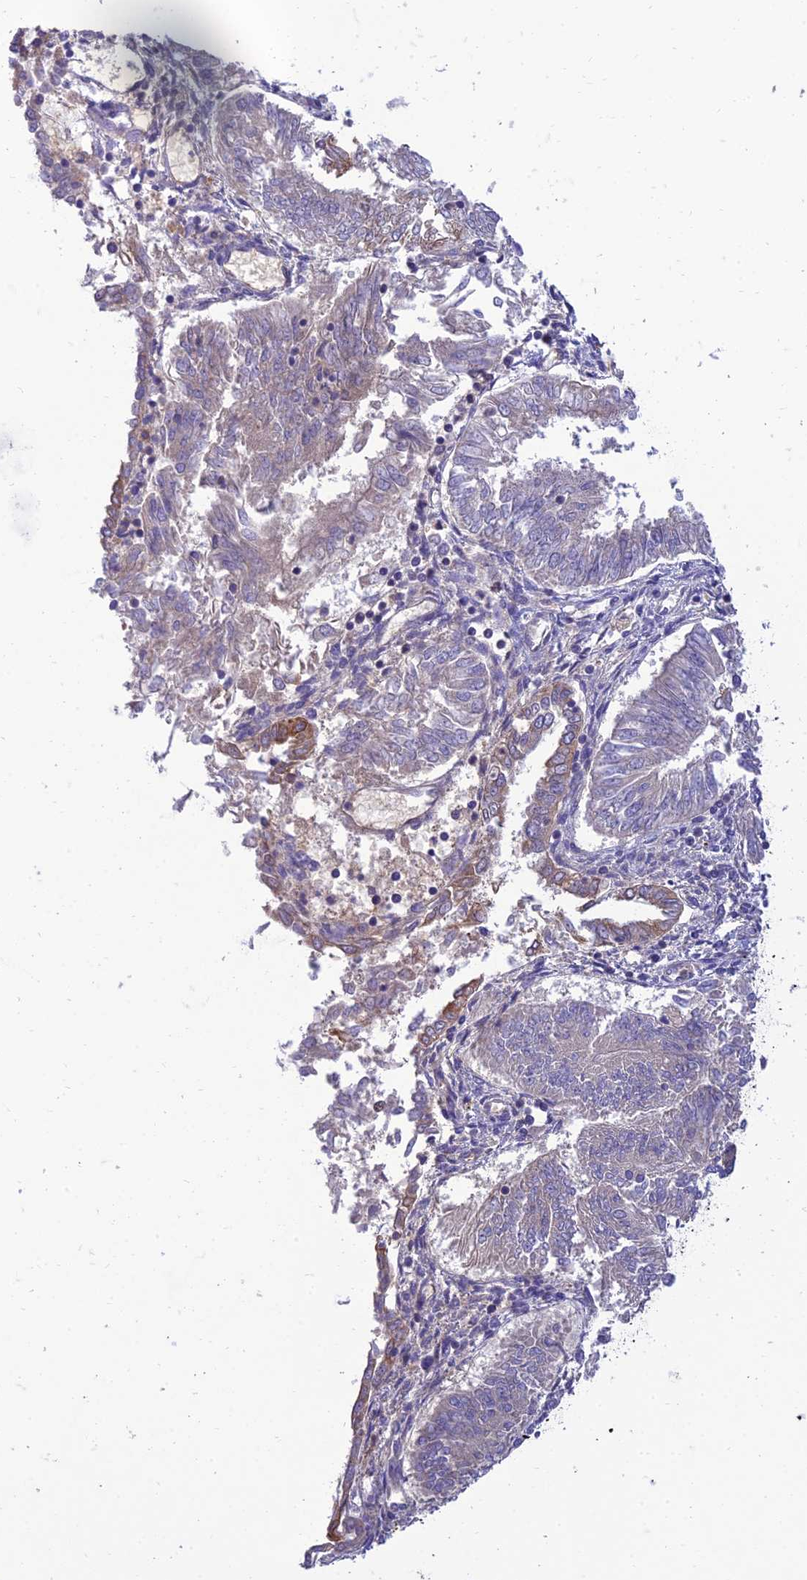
{"staining": {"intensity": "moderate", "quantity": "<25%", "location": "cytoplasmic/membranous"}, "tissue": "endometrial cancer", "cell_type": "Tumor cells", "image_type": "cancer", "snomed": [{"axis": "morphology", "description": "Adenocarcinoma, NOS"}, {"axis": "topography", "description": "Endometrium"}], "caption": "Protein staining demonstrates moderate cytoplasmic/membranous staining in about <25% of tumor cells in endometrial cancer (adenocarcinoma). The staining was performed using DAB, with brown indicating positive protein expression. Nuclei are stained blue with hematoxylin.", "gene": "IRAK3", "patient": {"sex": "female", "age": 58}}